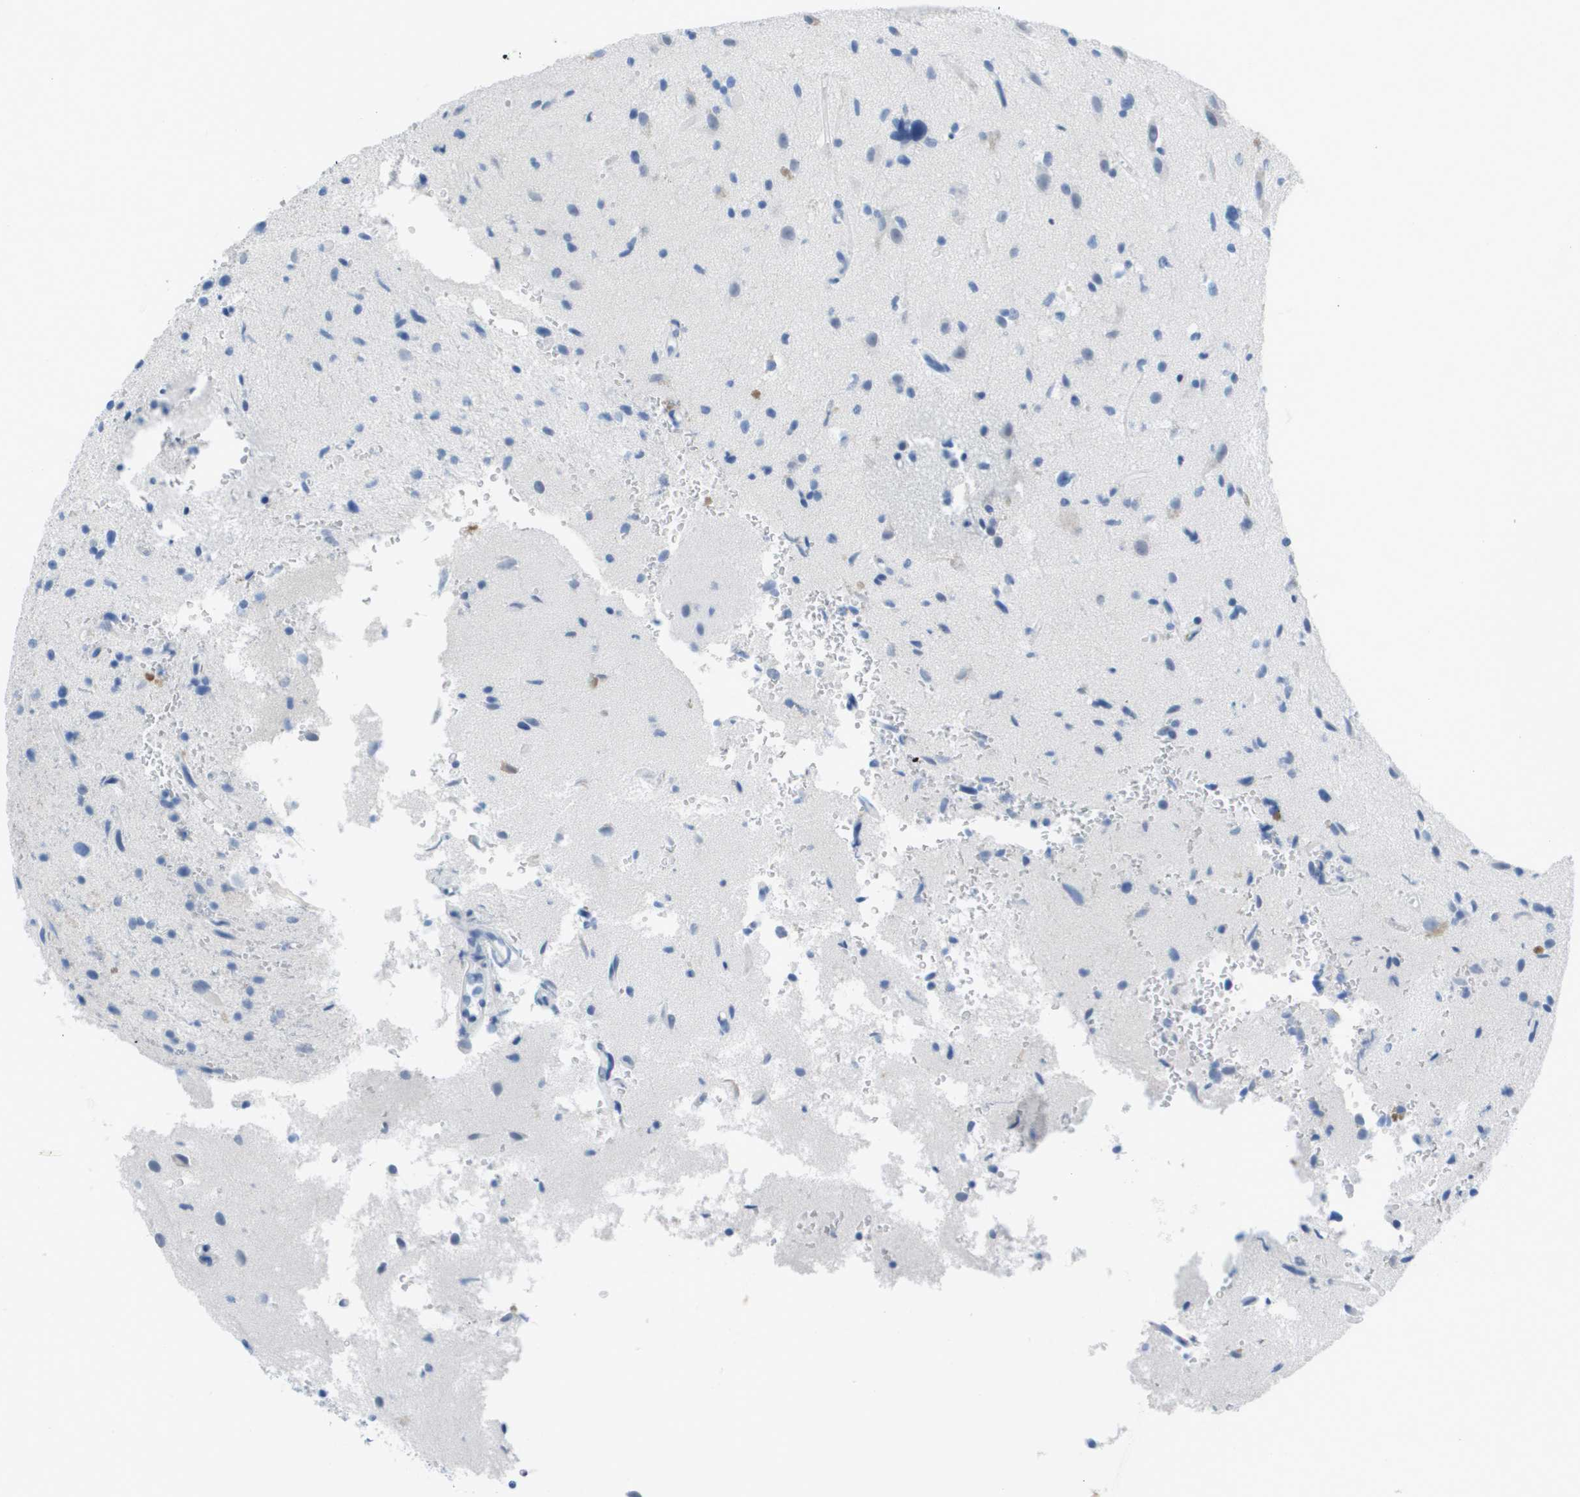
{"staining": {"intensity": "negative", "quantity": "none", "location": "none"}, "tissue": "glioma", "cell_type": "Tumor cells", "image_type": "cancer", "snomed": [{"axis": "morphology", "description": "Glioma, malignant, High grade"}, {"axis": "topography", "description": "Brain"}], "caption": "This is an immunohistochemistry photomicrograph of human high-grade glioma (malignant). There is no expression in tumor cells.", "gene": "GPR18", "patient": {"sex": "male", "age": 33}}